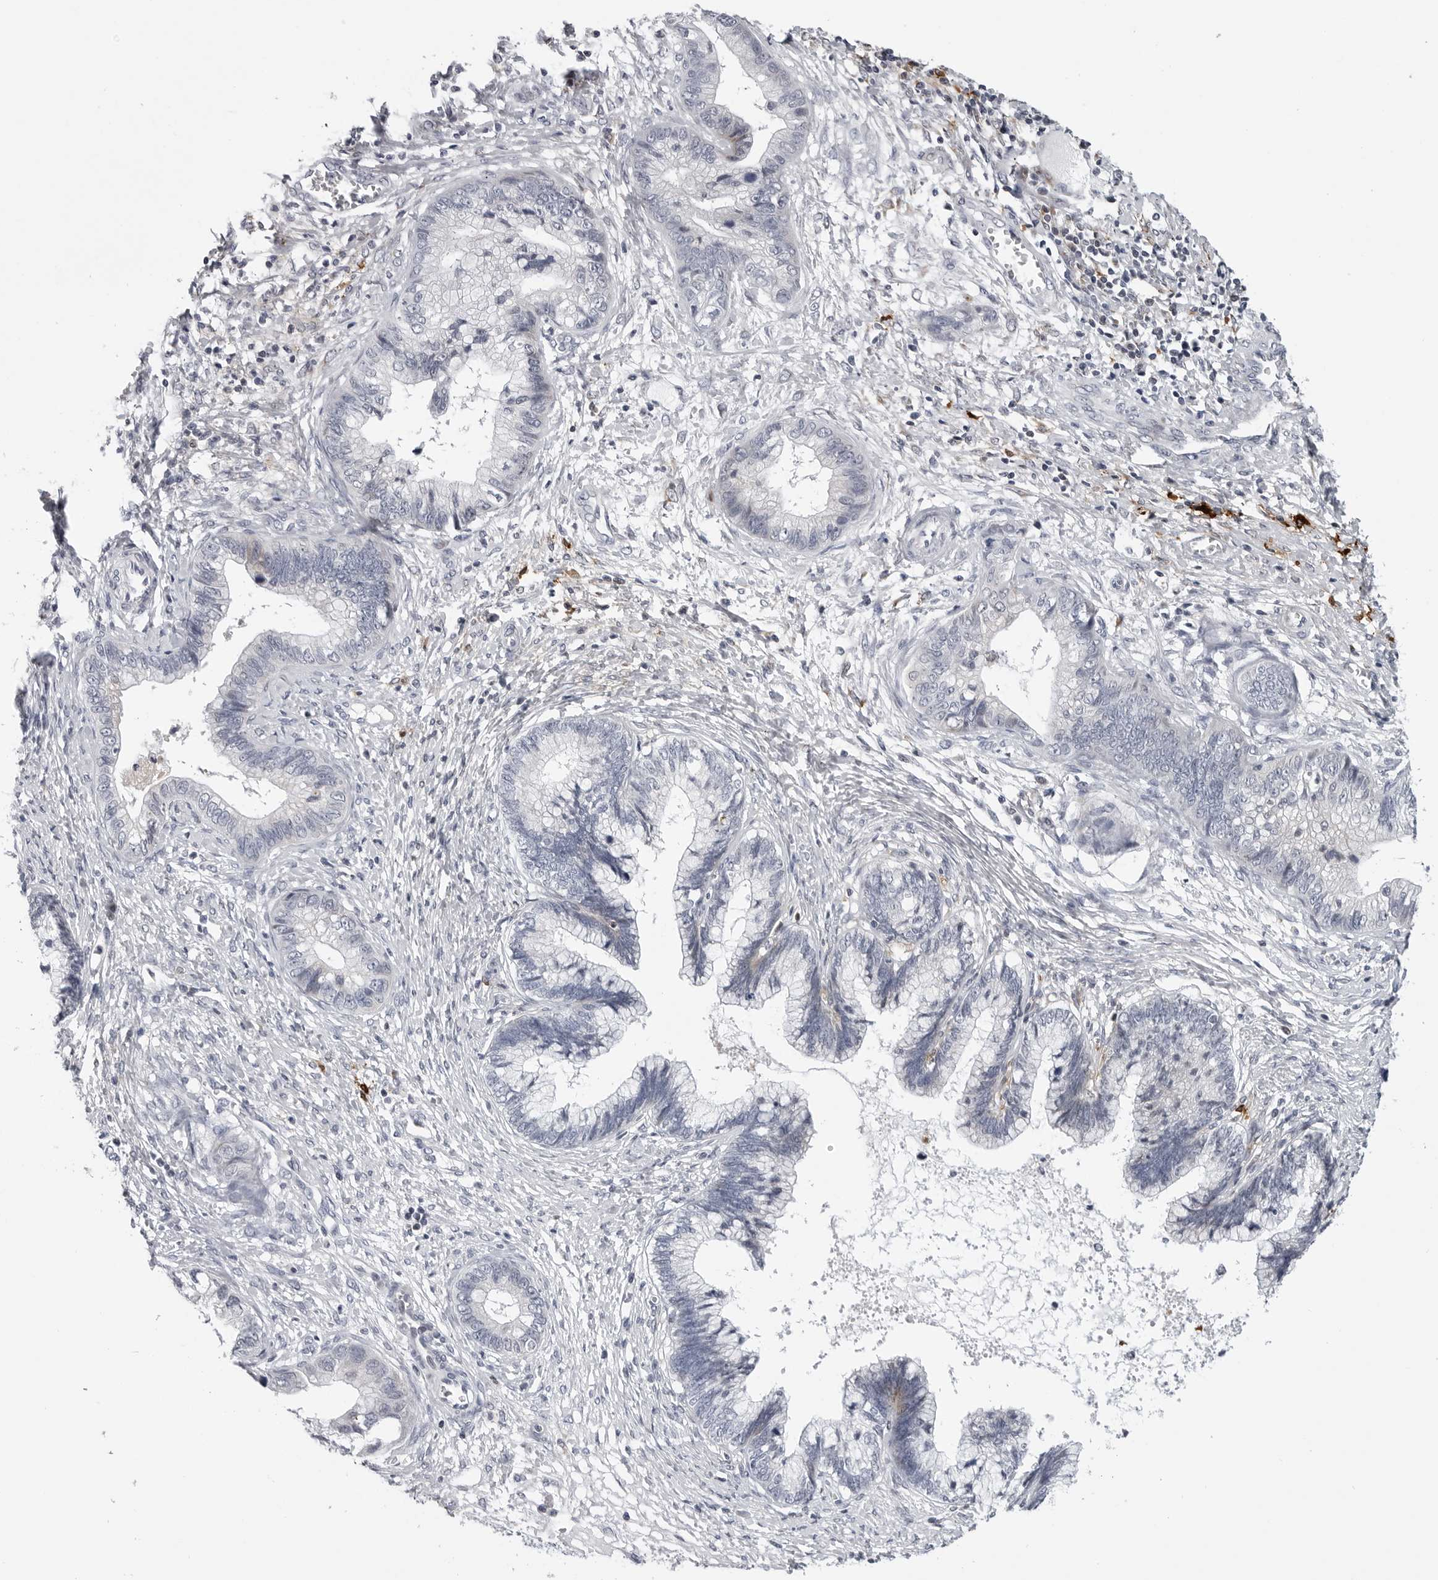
{"staining": {"intensity": "negative", "quantity": "none", "location": "none"}, "tissue": "cervical cancer", "cell_type": "Tumor cells", "image_type": "cancer", "snomed": [{"axis": "morphology", "description": "Adenocarcinoma, NOS"}, {"axis": "topography", "description": "Cervix"}], "caption": "Immunohistochemistry (IHC) of cervical cancer (adenocarcinoma) demonstrates no positivity in tumor cells.", "gene": "CDK20", "patient": {"sex": "female", "age": 44}}